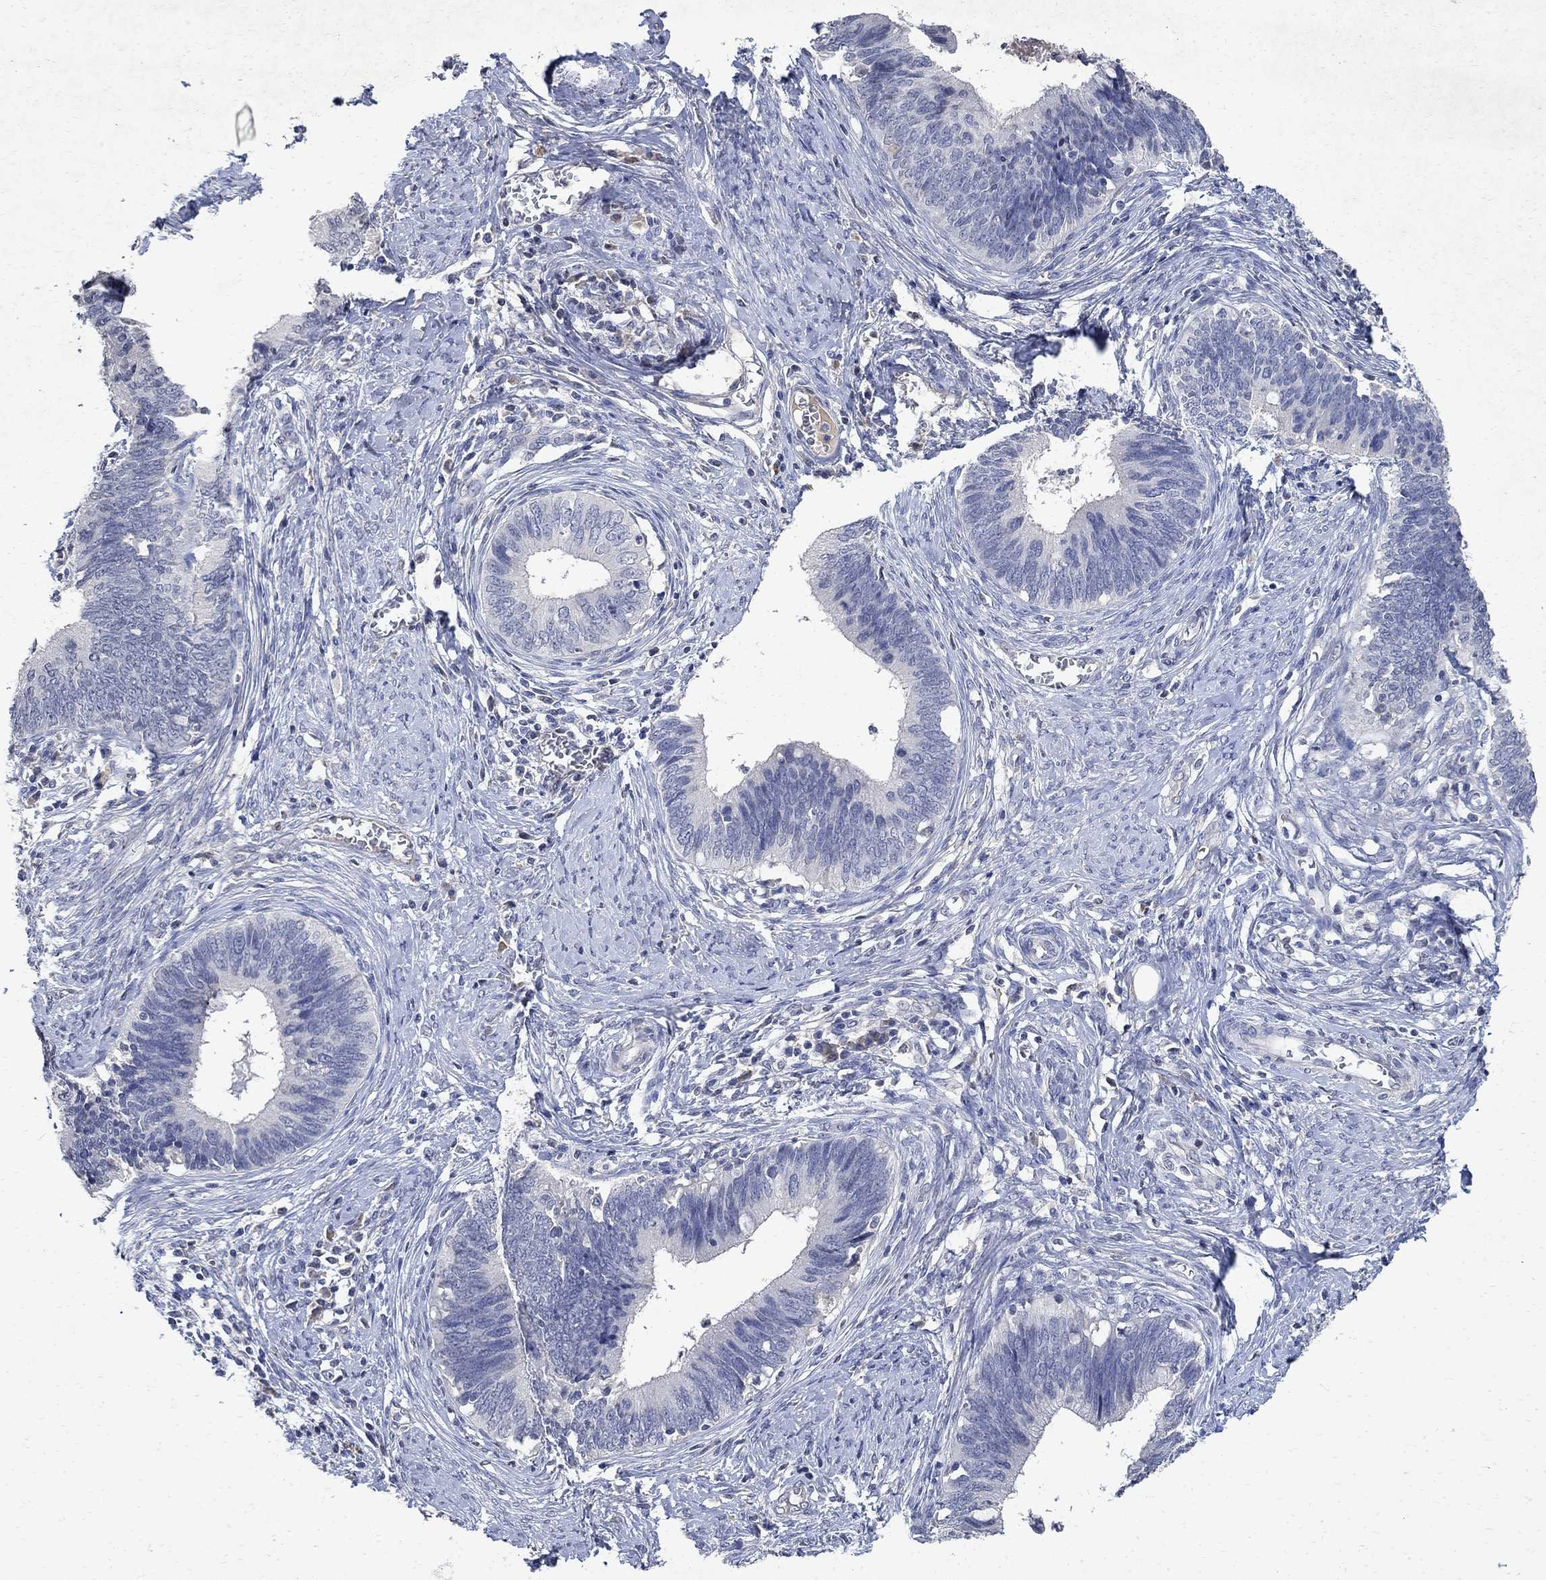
{"staining": {"intensity": "negative", "quantity": "none", "location": "none"}, "tissue": "cervical cancer", "cell_type": "Tumor cells", "image_type": "cancer", "snomed": [{"axis": "morphology", "description": "Adenocarcinoma, NOS"}, {"axis": "topography", "description": "Cervix"}], "caption": "Cervical adenocarcinoma stained for a protein using IHC displays no staining tumor cells.", "gene": "TMEM169", "patient": {"sex": "female", "age": 42}}